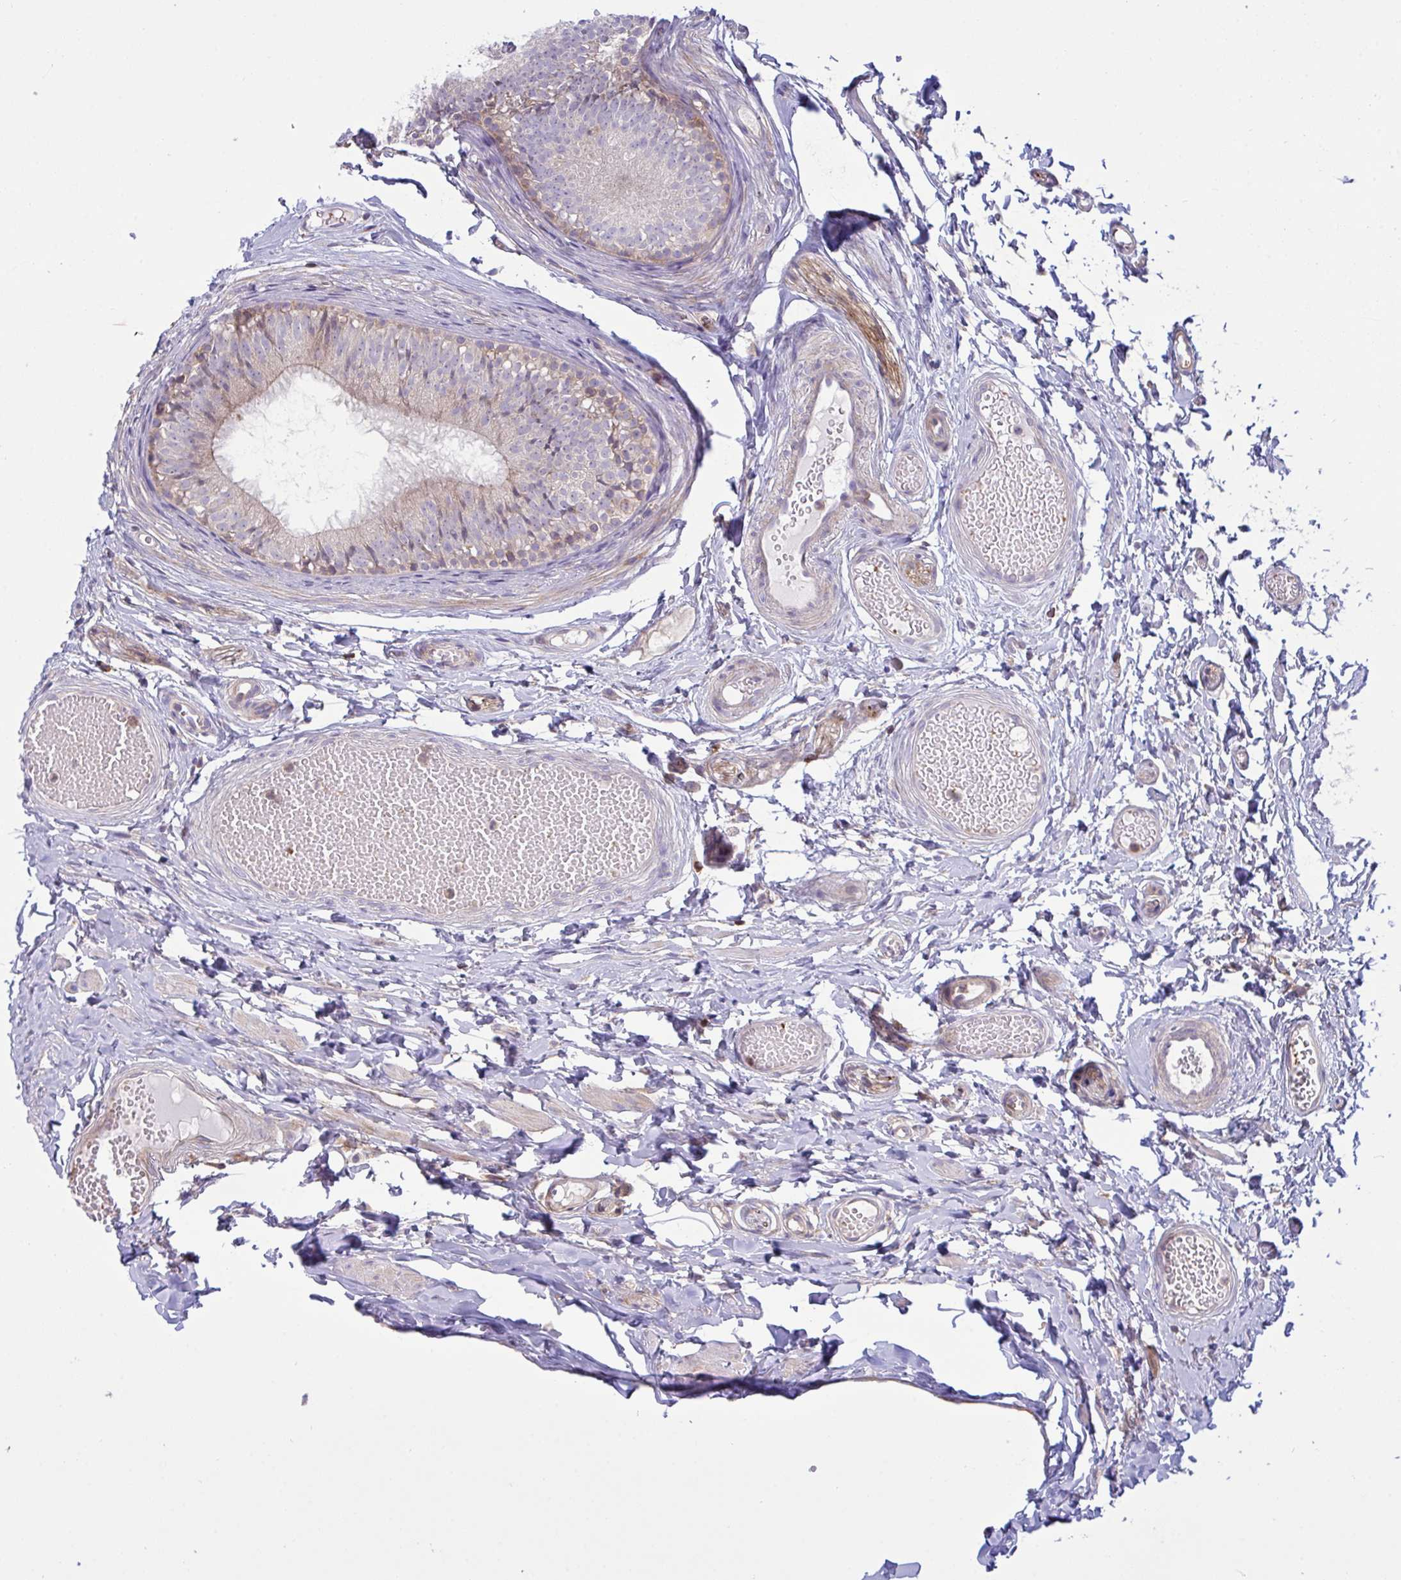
{"staining": {"intensity": "moderate", "quantity": "25%-75%", "location": "cytoplasmic/membranous"}, "tissue": "epididymis", "cell_type": "Glandular cells", "image_type": "normal", "snomed": [{"axis": "morphology", "description": "Normal tissue, NOS"}, {"axis": "morphology", "description": "Seminoma, NOS"}, {"axis": "topography", "description": "Testis"}, {"axis": "topography", "description": "Epididymis"}], "caption": "Immunohistochemical staining of normal human epididymis displays 25%-75% levels of moderate cytoplasmic/membranous protein staining in approximately 25%-75% of glandular cells. Nuclei are stained in blue.", "gene": "TSC22D3", "patient": {"sex": "male", "age": 34}}